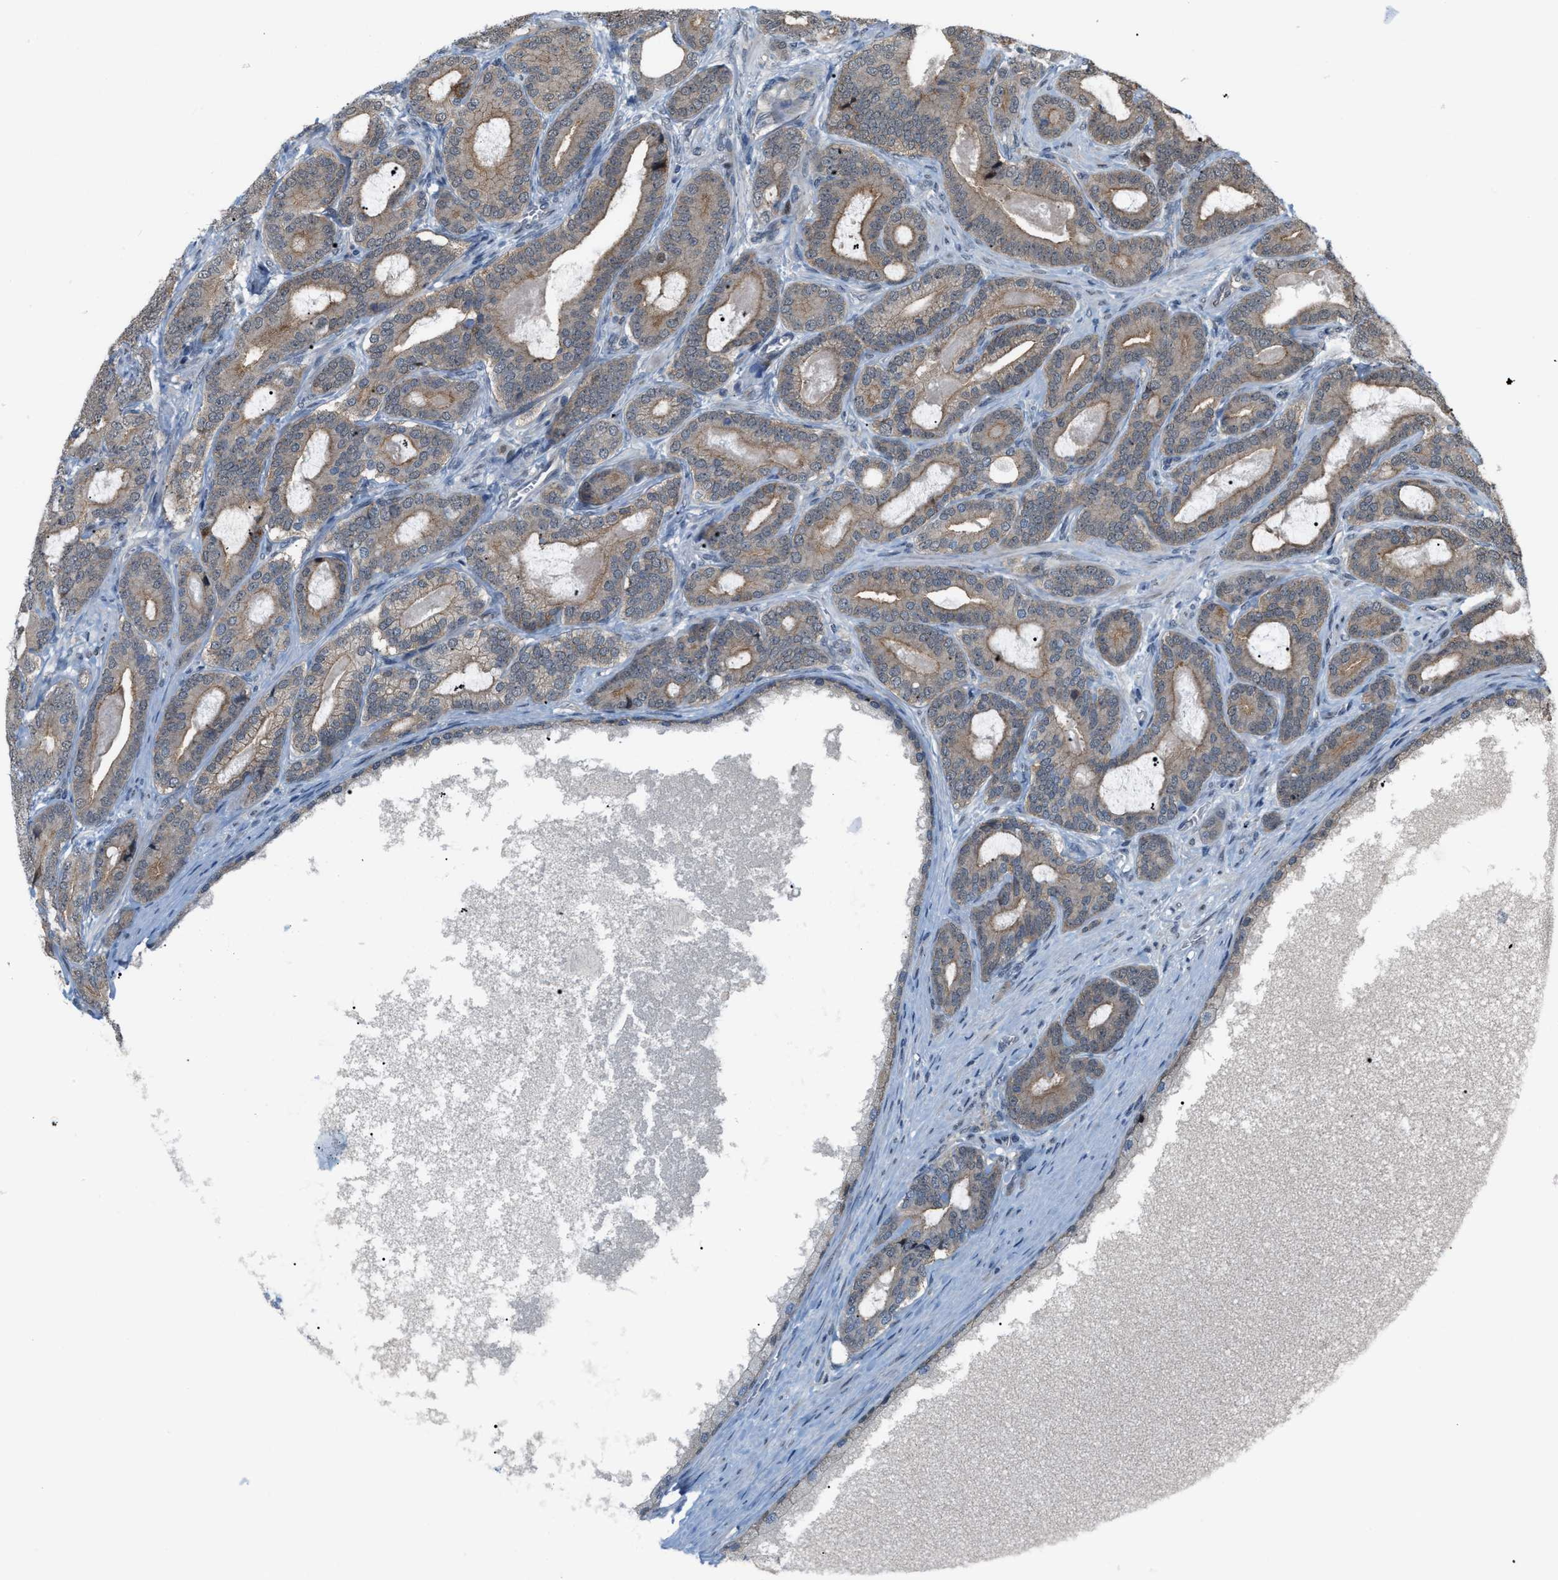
{"staining": {"intensity": "weak", "quantity": "<25%", "location": "cytoplasmic/membranous"}, "tissue": "prostate cancer", "cell_type": "Tumor cells", "image_type": "cancer", "snomed": [{"axis": "morphology", "description": "Adenocarcinoma, High grade"}, {"axis": "topography", "description": "Prostate"}], "caption": "Histopathology image shows no protein expression in tumor cells of high-grade adenocarcinoma (prostate) tissue.", "gene": "RFFL", "patient": {"sex": "male", "age": 60}}